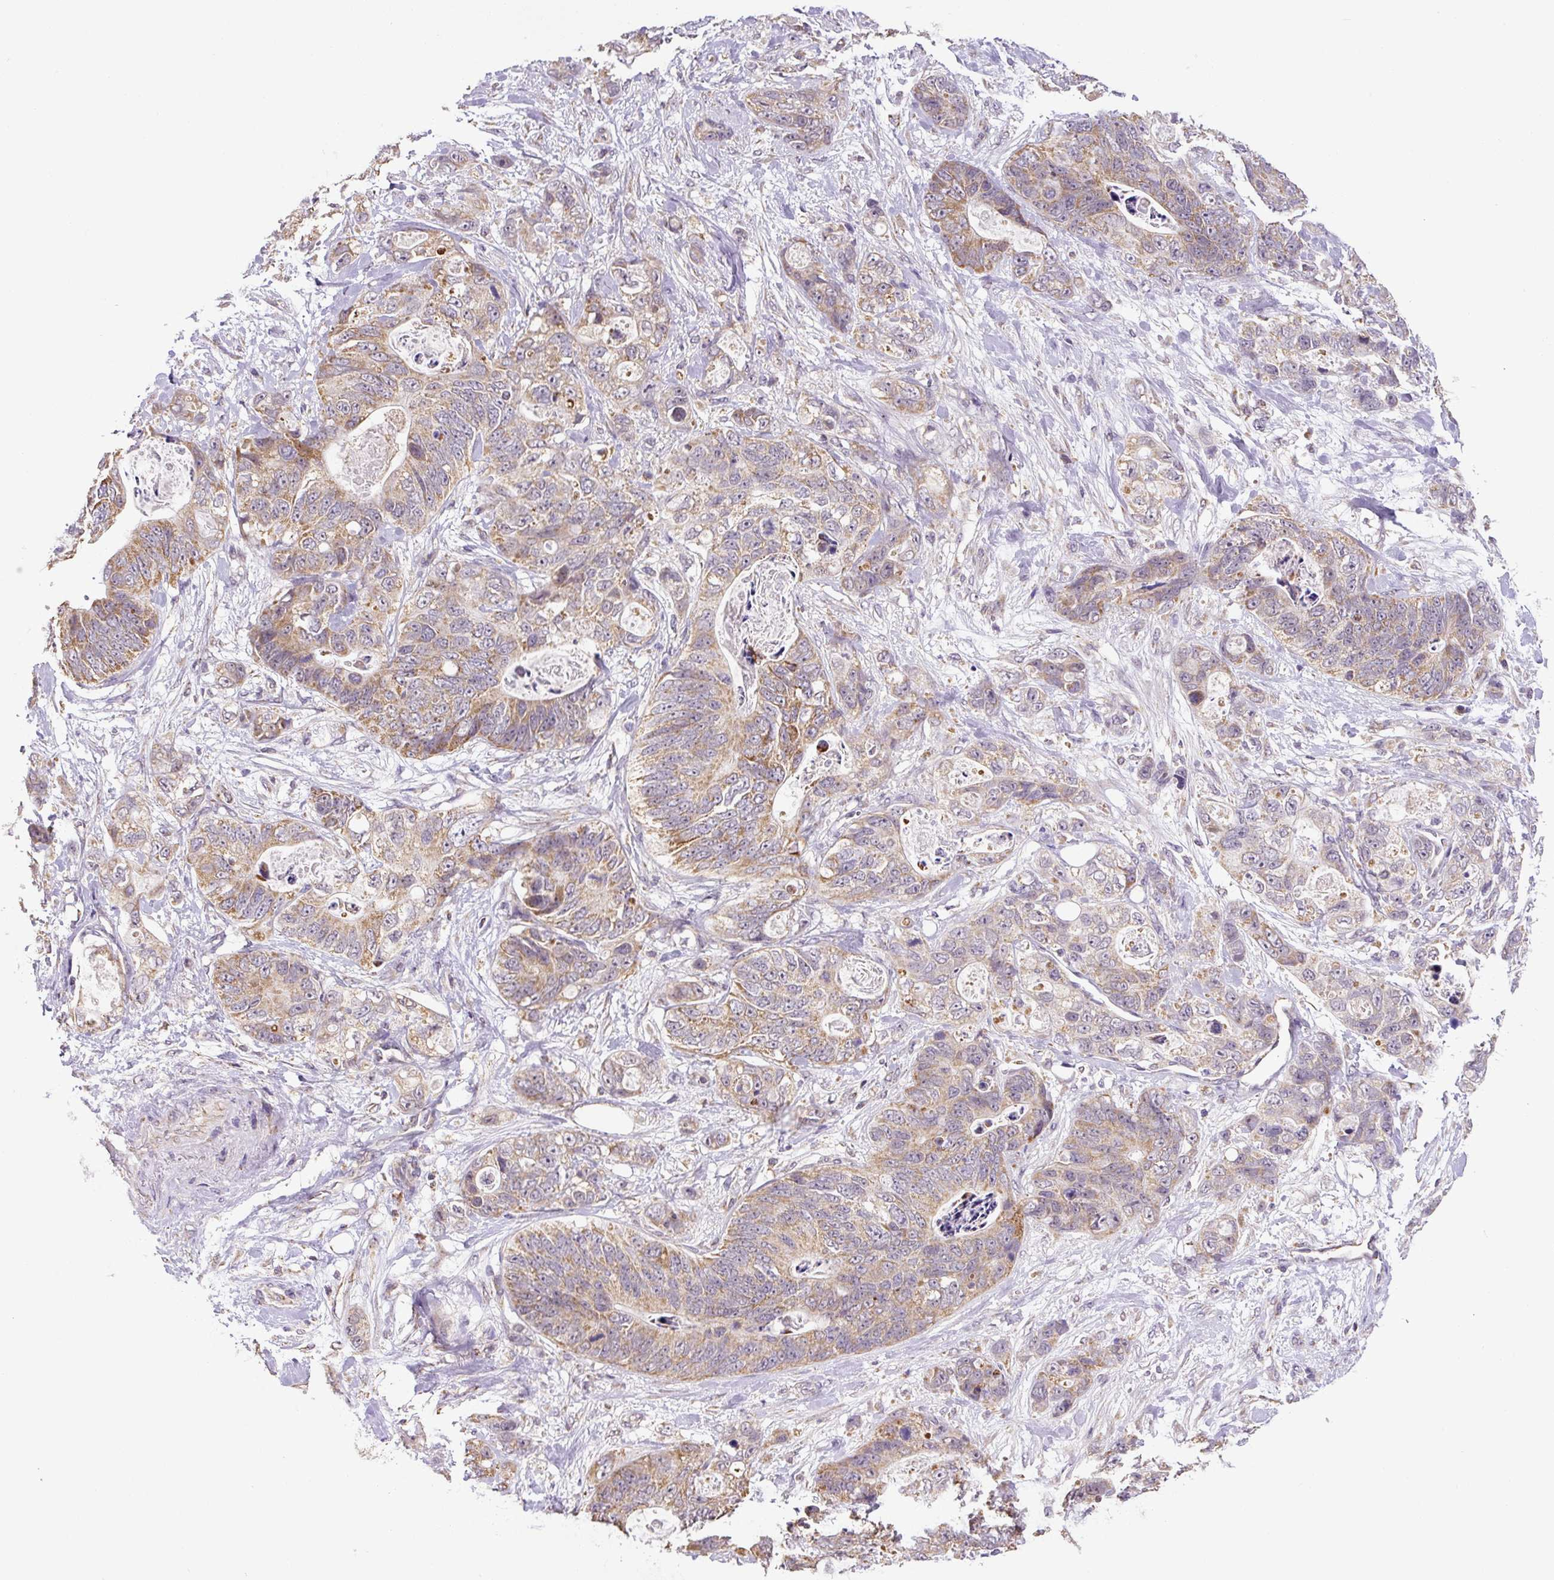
{"staining": {"intensity": "moderate", "quantity": ">75%", "location": "cytoplasmic/membranous"}, "tissue": "stomach cancer", "cell_type": "Tumor cells", "image_type": "cancer", "snomed": [{"axis": "morphology", "description": "Normal tissue, NOS"}, {"axis": "morphology", "description": "Adenocarcinoma, NOS"}, {"axis": "topography", "description": "Stomach"}], "caption": "Tumor cells reveal moderate cytoplasmic/membranous positivity in about >75% of cells in stomach adenocarcinoma.", "gene": "MFSD9", "patient": {"sex": "female", "age": 89}}